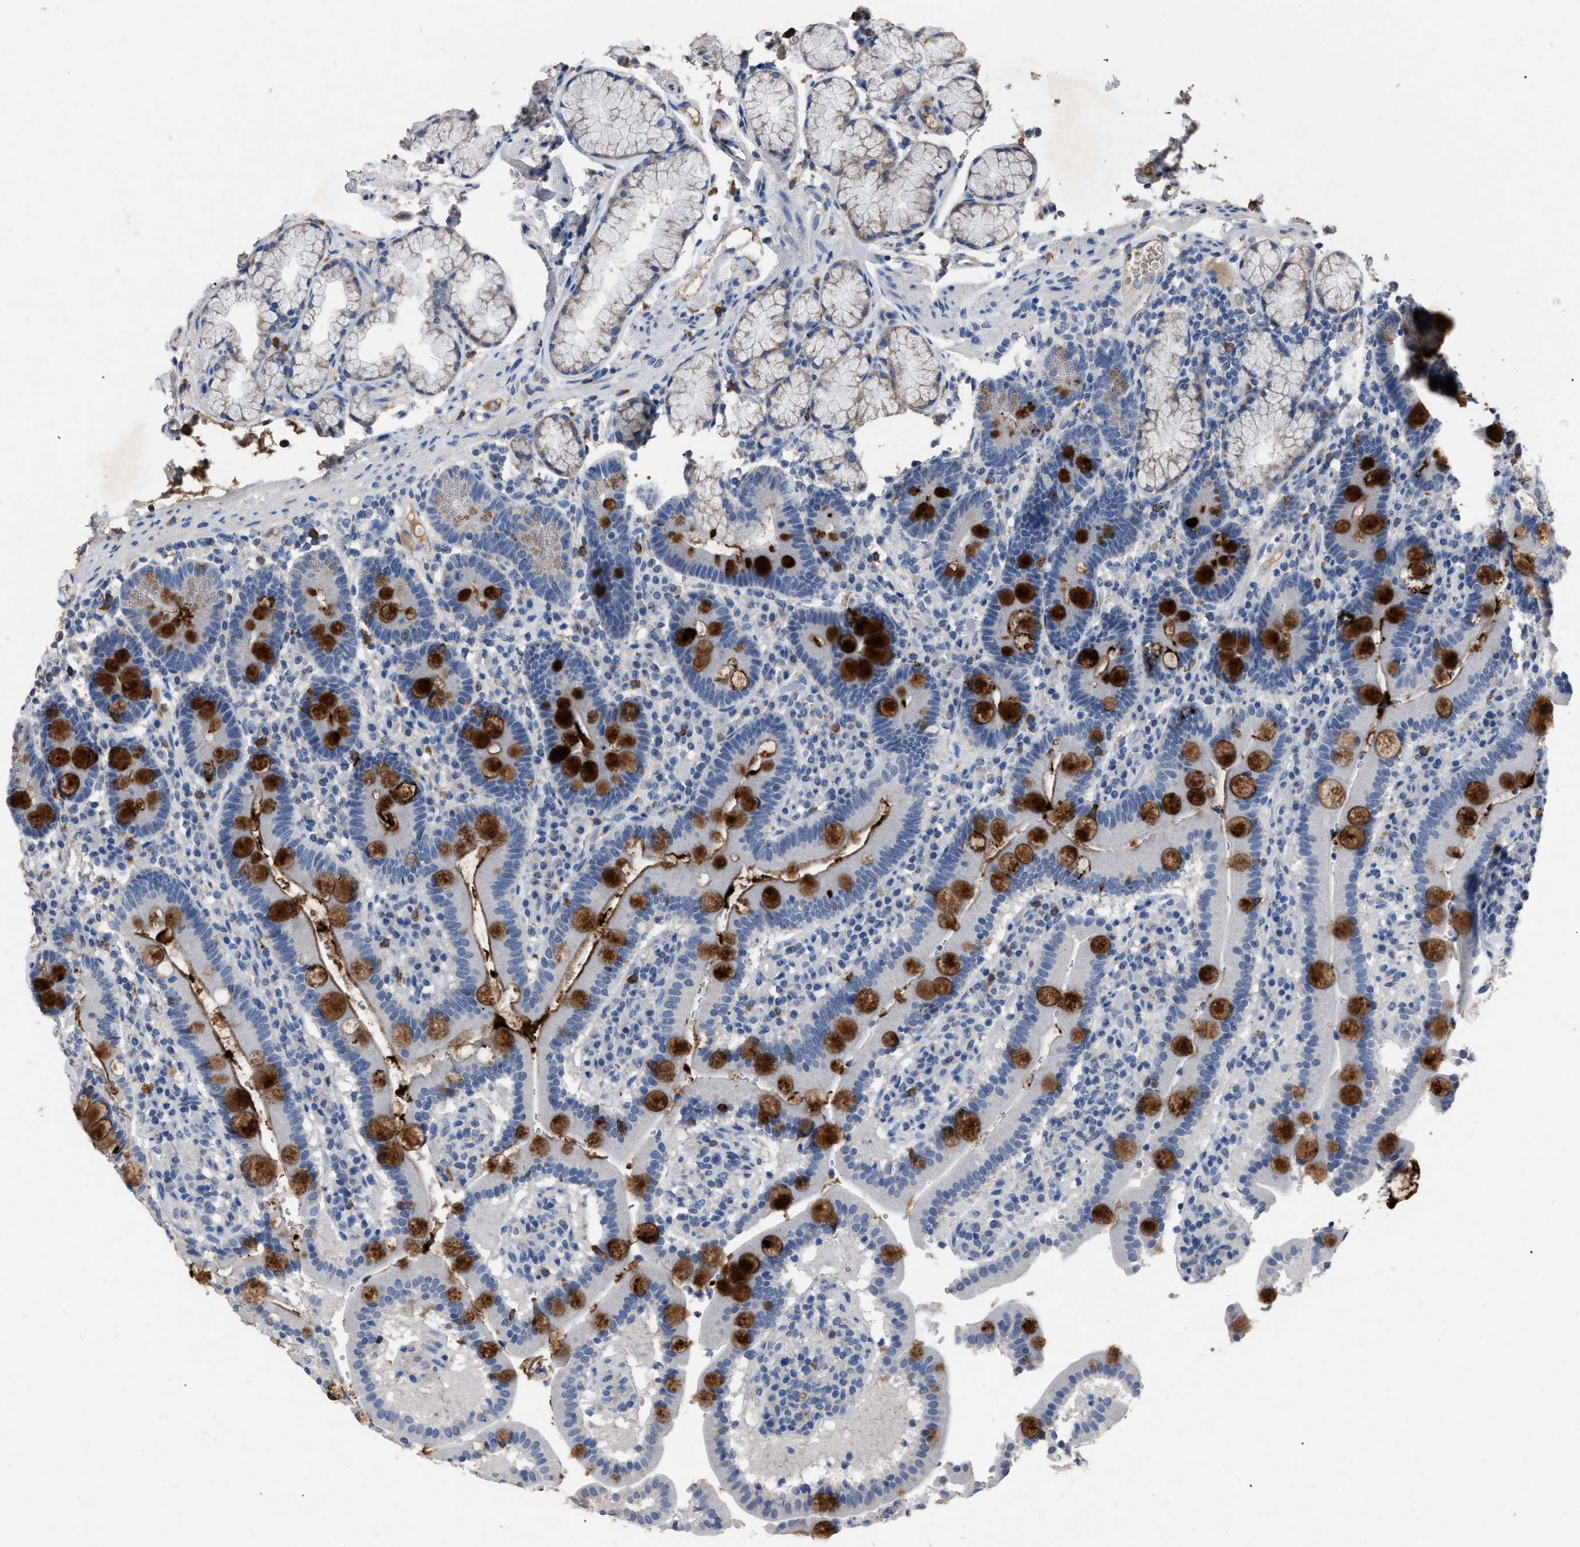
{"staining": {"intensity": "strong", "quantity": "<25%", "location": "cytoplasmic/membranous"}, "tissue": "duodenum", "cell_type": "Glandular cells", "image_type": "normal", "snomed": [{"axis": "morphology", "description": "Normal tissue, NOS"}, {"axis": "topography", "description": "Small intestine, NOS"}], "caption": "Strong cytoplasmic/membranous staining for a protein is present in approximately <25% of glandular cells of normal duodenum using immunohistochemistry (IHC).", "gene": "HABP2", "patient": {"sex": "female", "age": 71}}